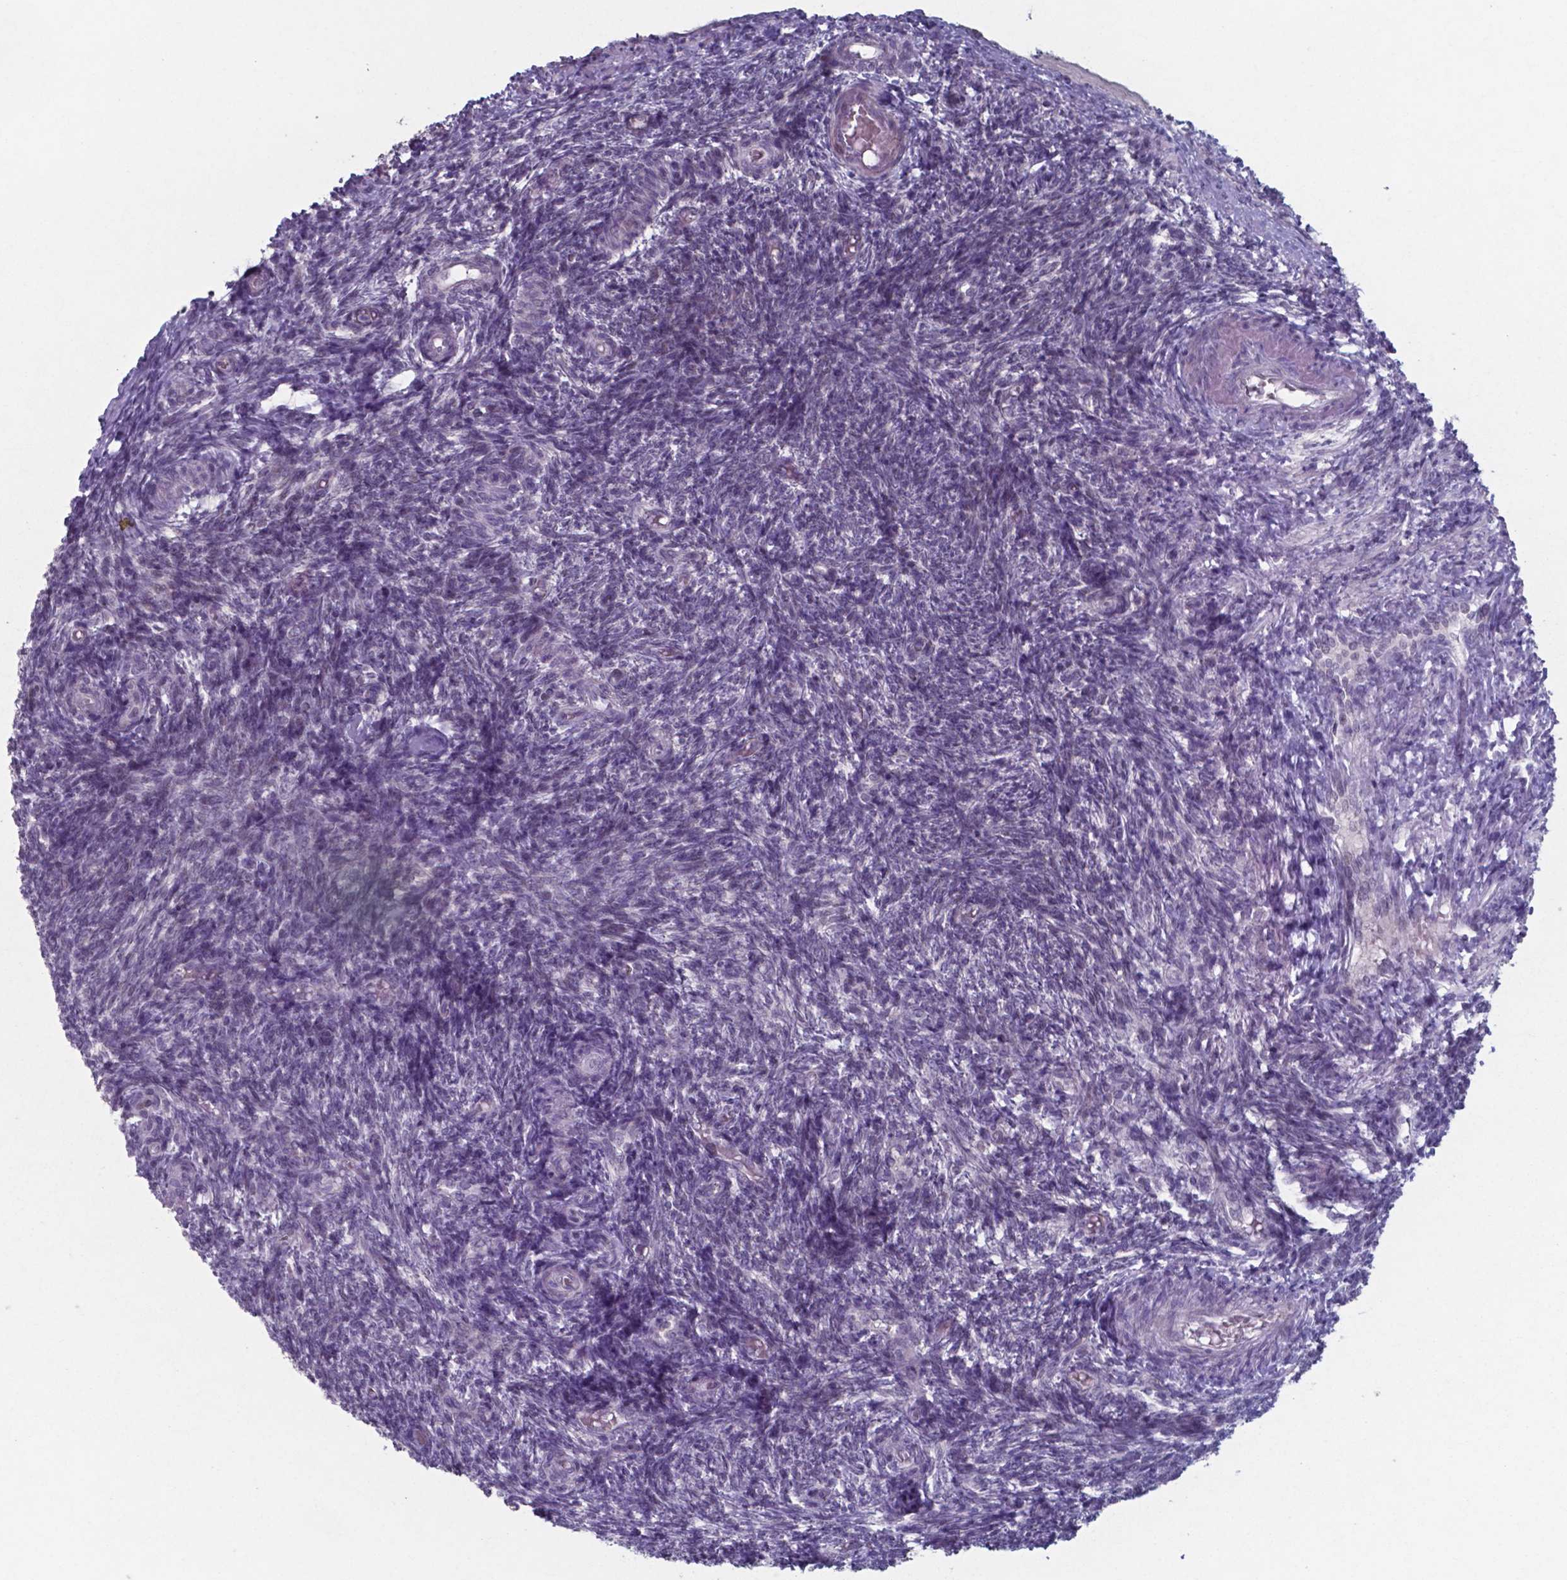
{"staining": {"intensity": "negative", "quantity": "none", "location": "none"}, "tissue": "ovary", "cell_type": "Follicle cells", "image_type": "normal", "snomed": [{"axis": "morphology", "description": "Normal tissue, NOS"}, {"axis": "topography", "description": "Ovary"}], "caption": "This is an immunohistochemistry image of normal human ovary. There is no staining in follicle cells.", "gene": "TDP2", "patient": {"sex": "female", "age": 39}}